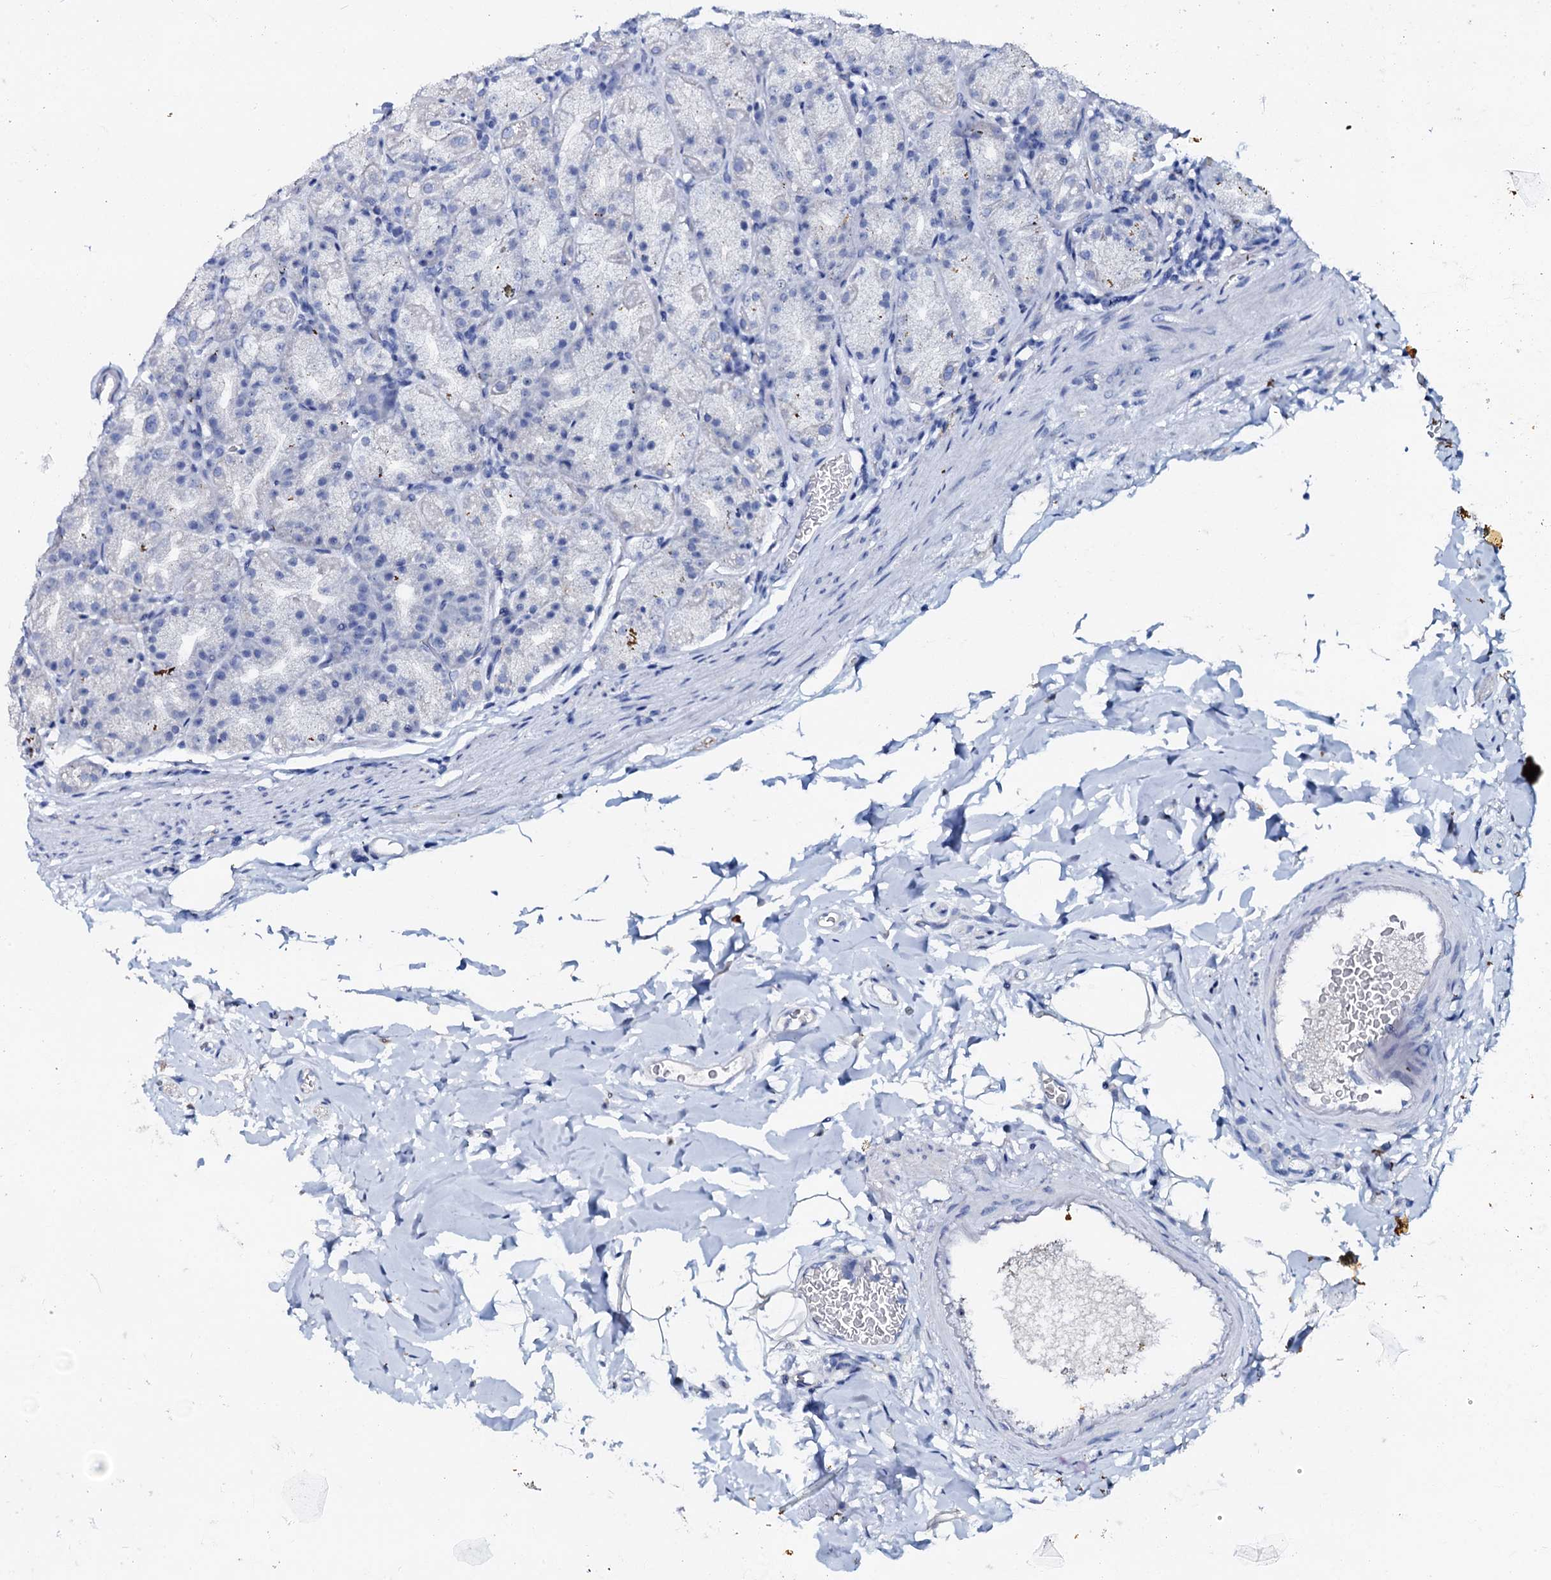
{"staining": {"intensity": "negative", "quantity": "none", "location": "none"}, "tissue": "stomach", "cell_type": "Glandular cells", "image_type": "normal", "snomed": [{"axis": "morphology", "description": "Normal tissue, NOS"}, {"axis": "topography", "description": "Stomach, upper"}], "caption": "Immunohistochemistry image of unremarkable human stomach stained for a protein (brown), which shows no staining in glandular cells.", "gene": "AMER2", "patient": {"sex": "male", "age": 68}}